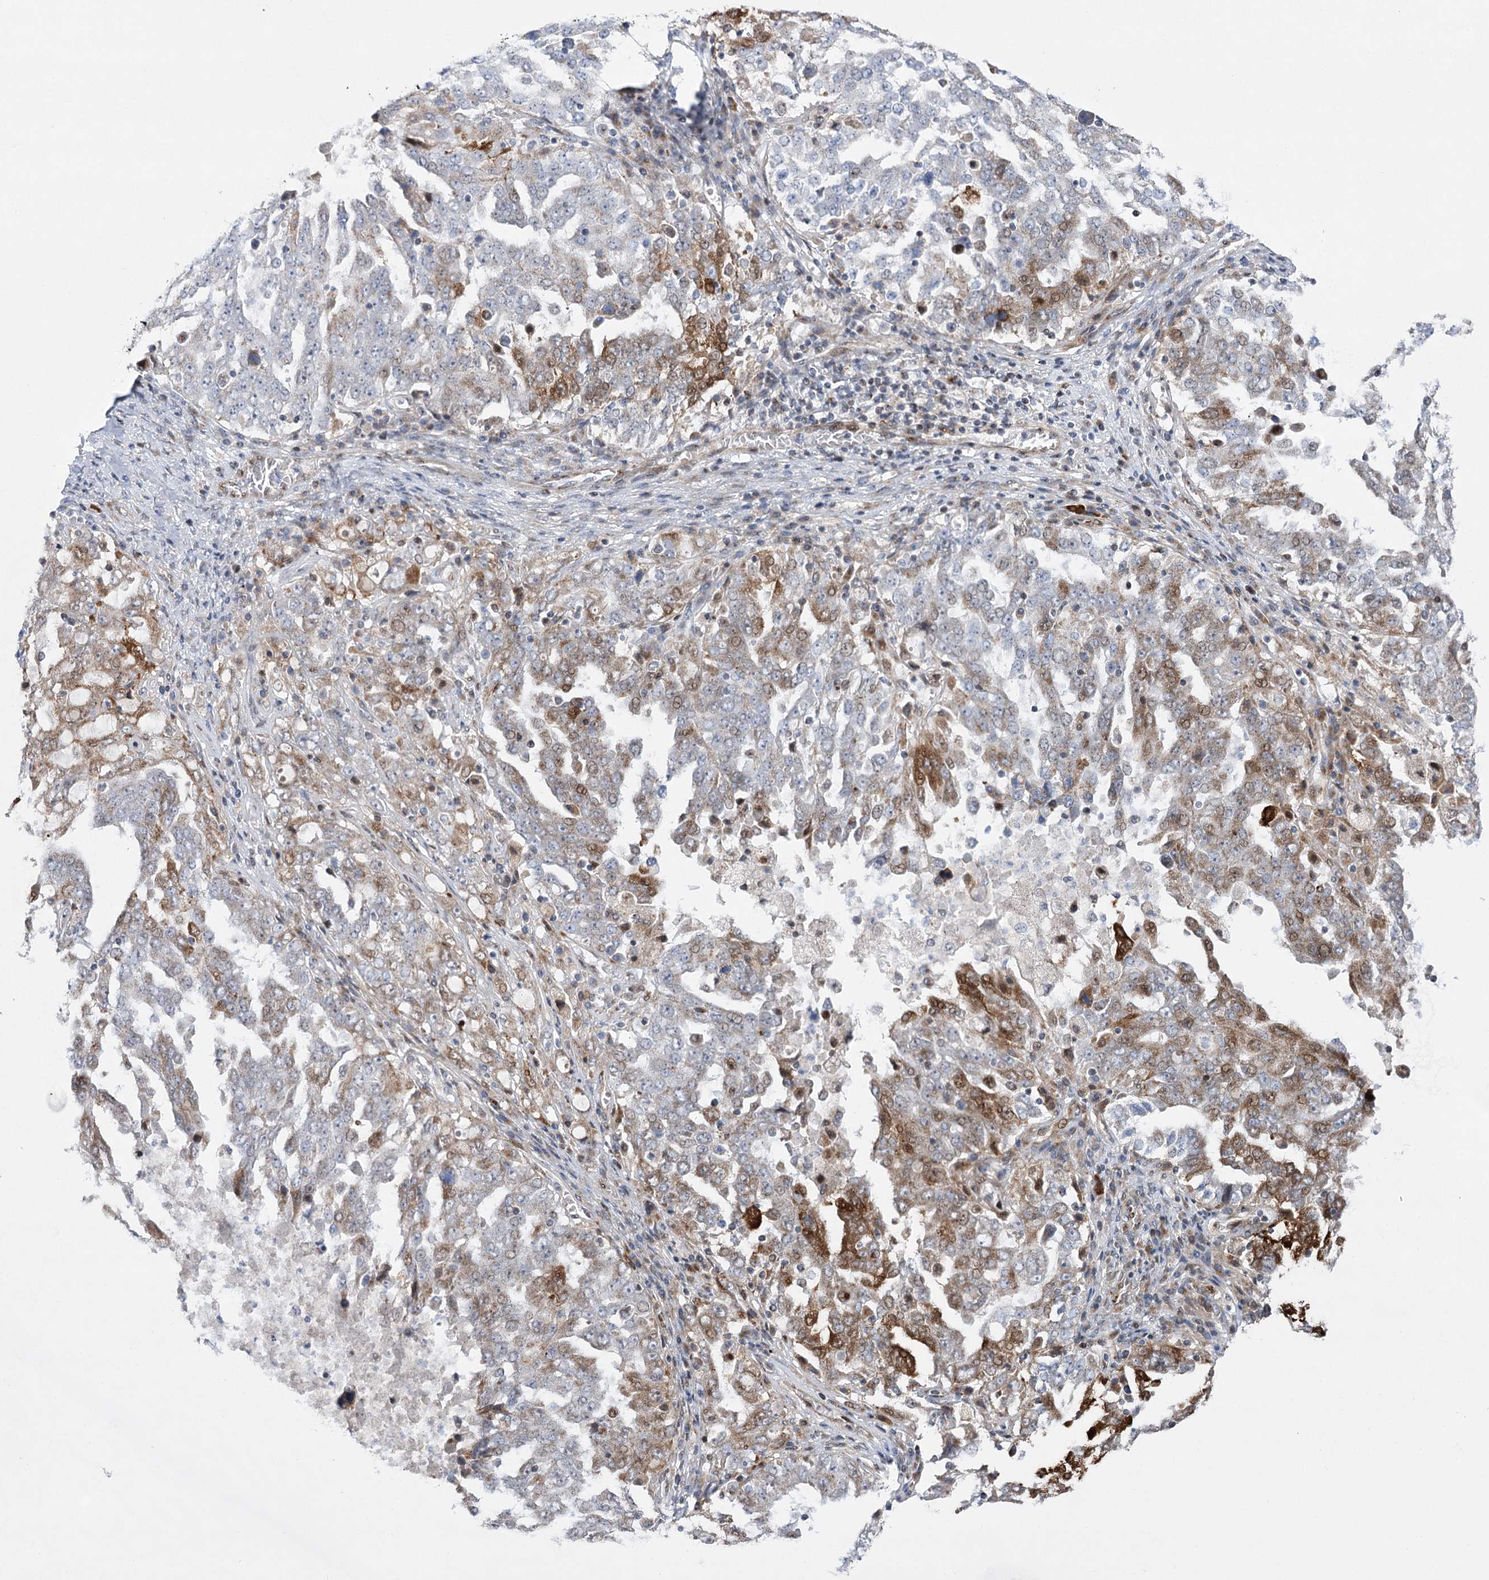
{"staining": {"intensity": "moderate", "quantity": "25%-75%", "location": "cytoplasmic/membranous"}, "tissue": "ovarian cancer", "cell_type": "Tumor cells", "image_type": "cancer", "snomed": [{"axis": "morphology", "description": "Carcinoma, endometroid"}, {"axis": "topography", "description": "Ovary"}], "caption": "IHC of human ovarian endometroid carcinoma reveals medium levels of moderate cytoplasmic/membranous positivity in about 25%-75% of tumor cells.", "gene": "NME7", "patient": {"sex": "female", "age": 62}}